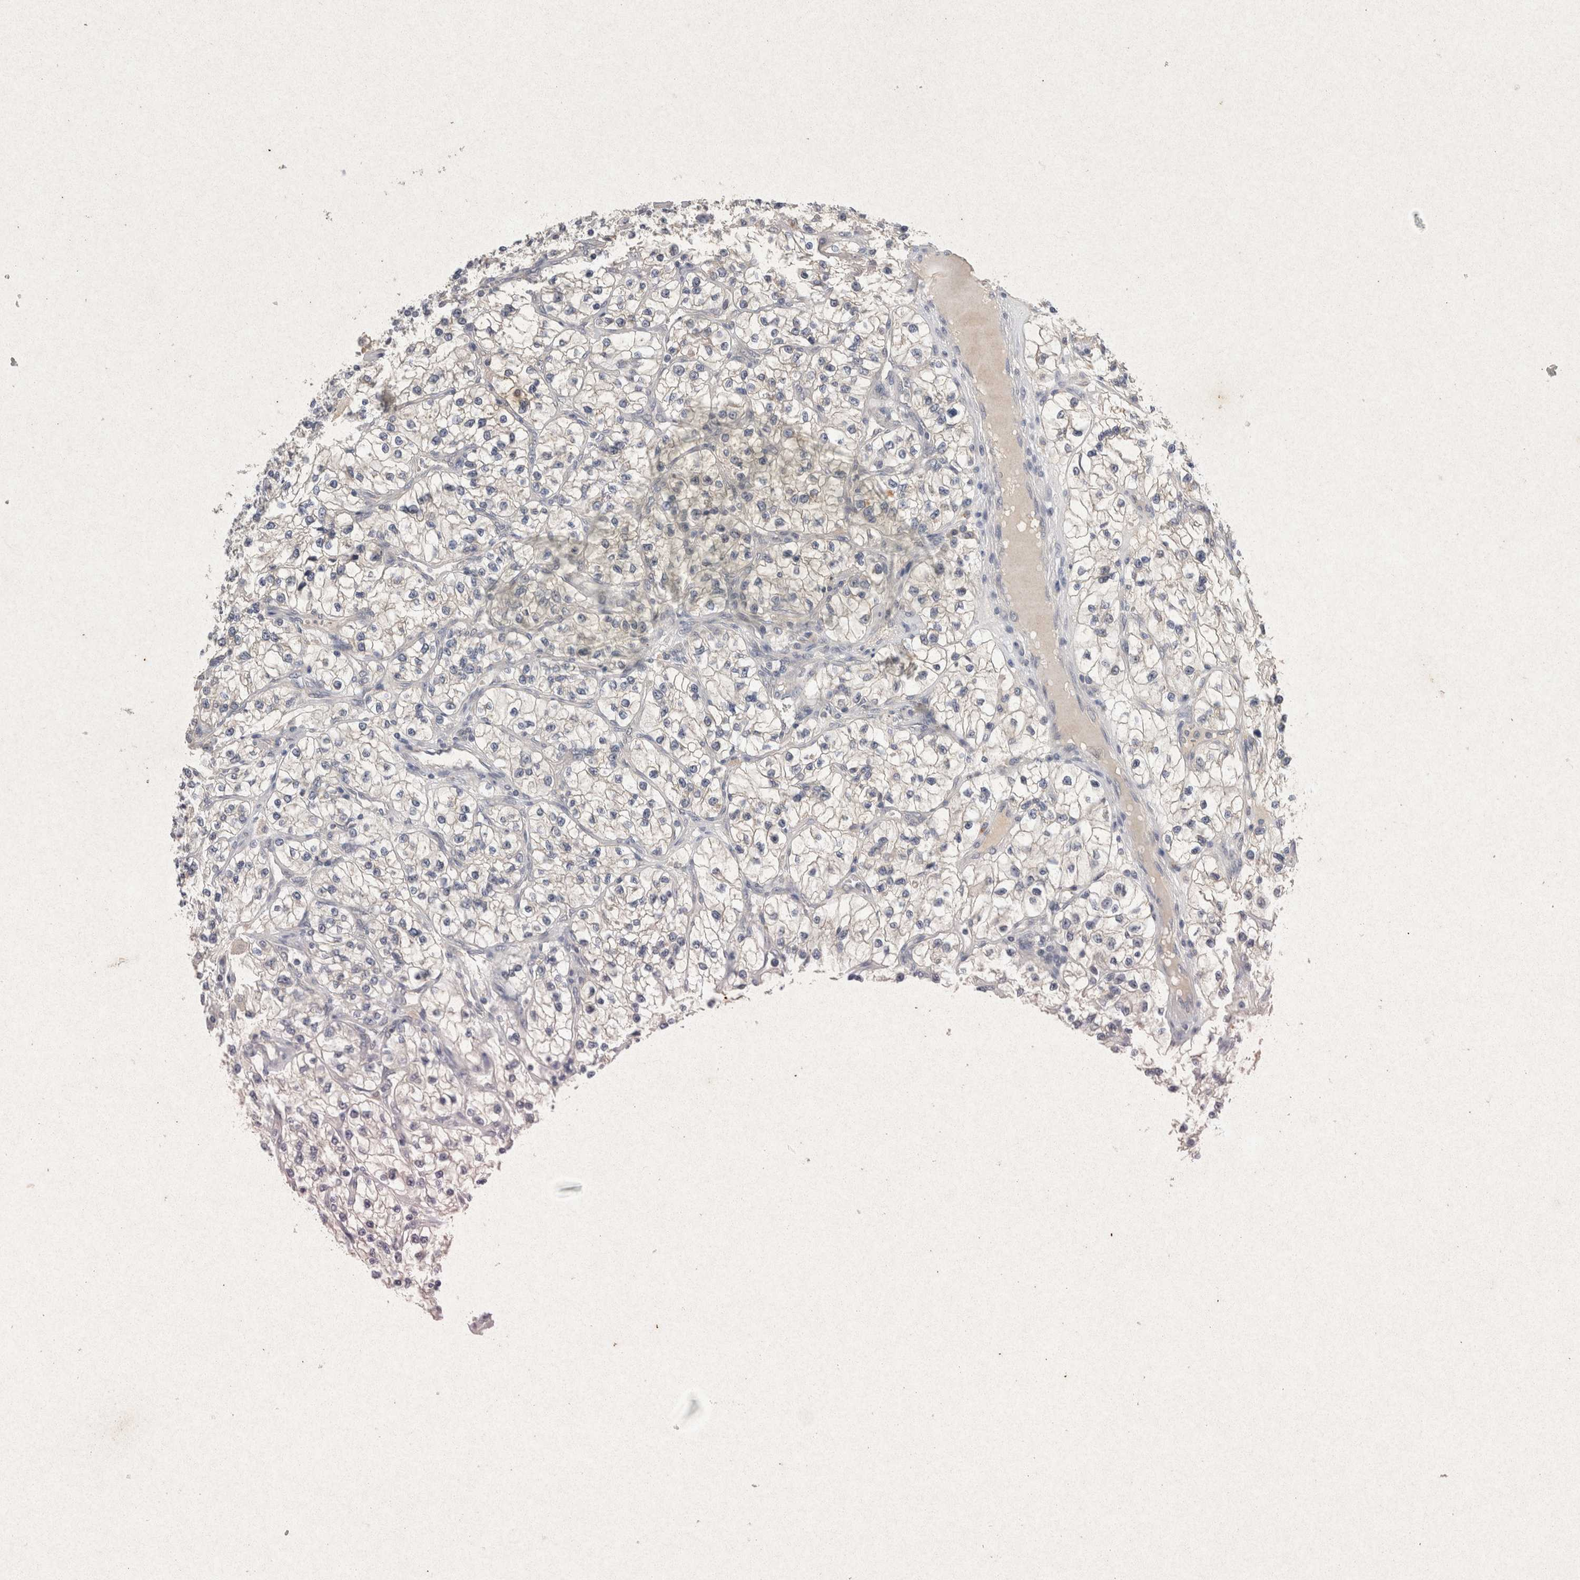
{"staining": {"intensity": "negative", "quantity": "none", "location": "none"}, "tissue": "renal cancer", "cell_type": "Tumor cells", "image_type": "cancer", "snomed": [{"axis": "morphology", "description": "Adenocarcinoma, NOS"}, {"axis": "topography", "description": "Kidney"}], "caption": "Image shows no significant protein staining in tumor cells of renal cancer.", "gene": "RASSF3", "patient": {"sex": "female", "age": 57}}